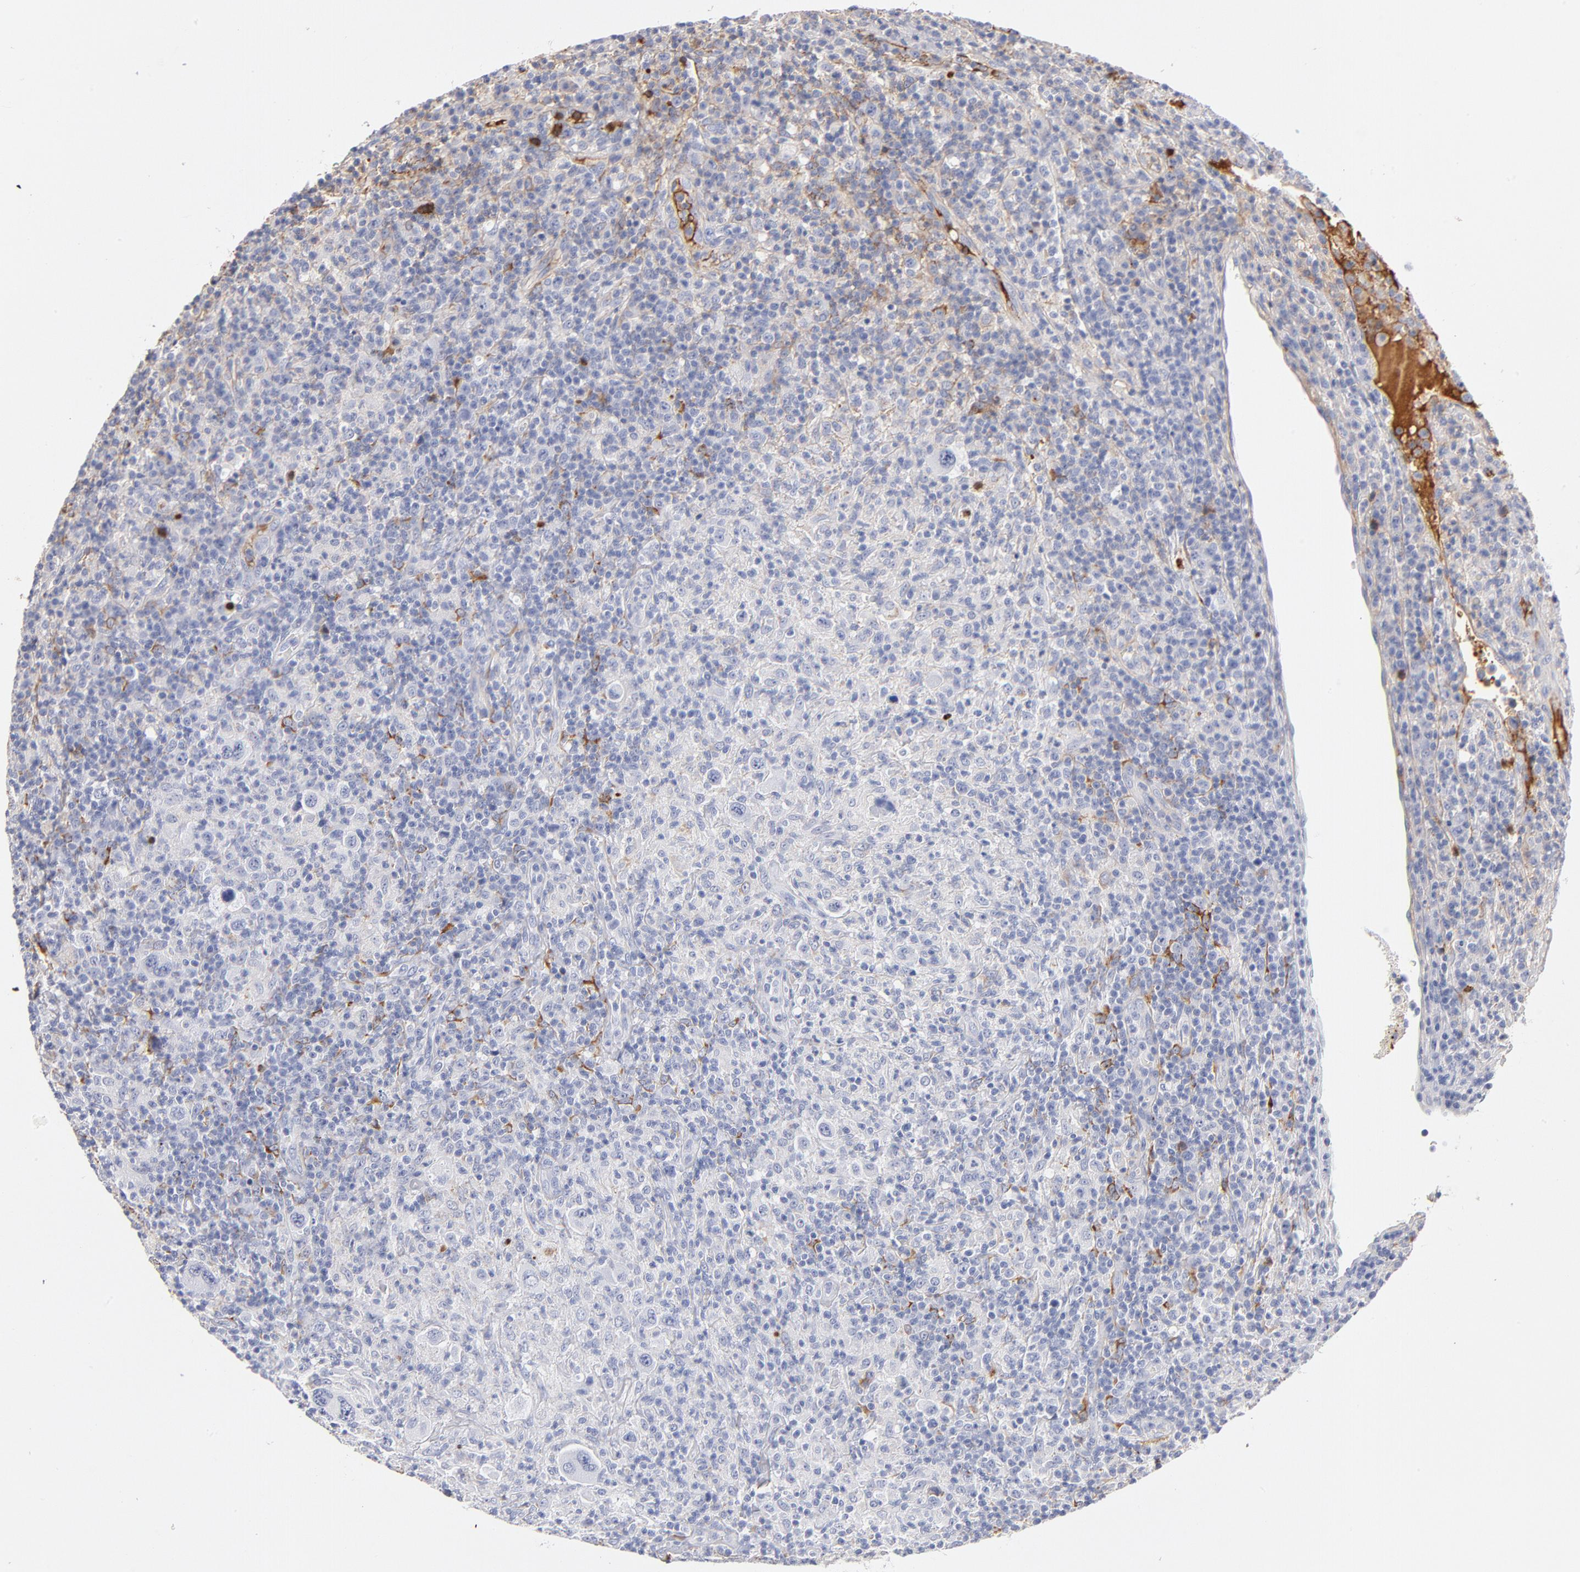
{"staining": {"intensity": "negative", "quantity": "none", "location": "none"}, "tissue": "lymphoma", "cell_type": "Tumor cells", "image_type": "cancer", "snomed": [{"axis": "morphology", "description": "Hodgkin's disease, NOS"}, {"axis": "topography", "description": "Lymph node"}], "caption": "Hodgkin's disease was stained to show a protein in brown. There is no significant staining in tumor cells. (IHC, brightfield microscopy, high magnification).", "gene": "C3", "patient": {"sex": "male", "age": 65}}